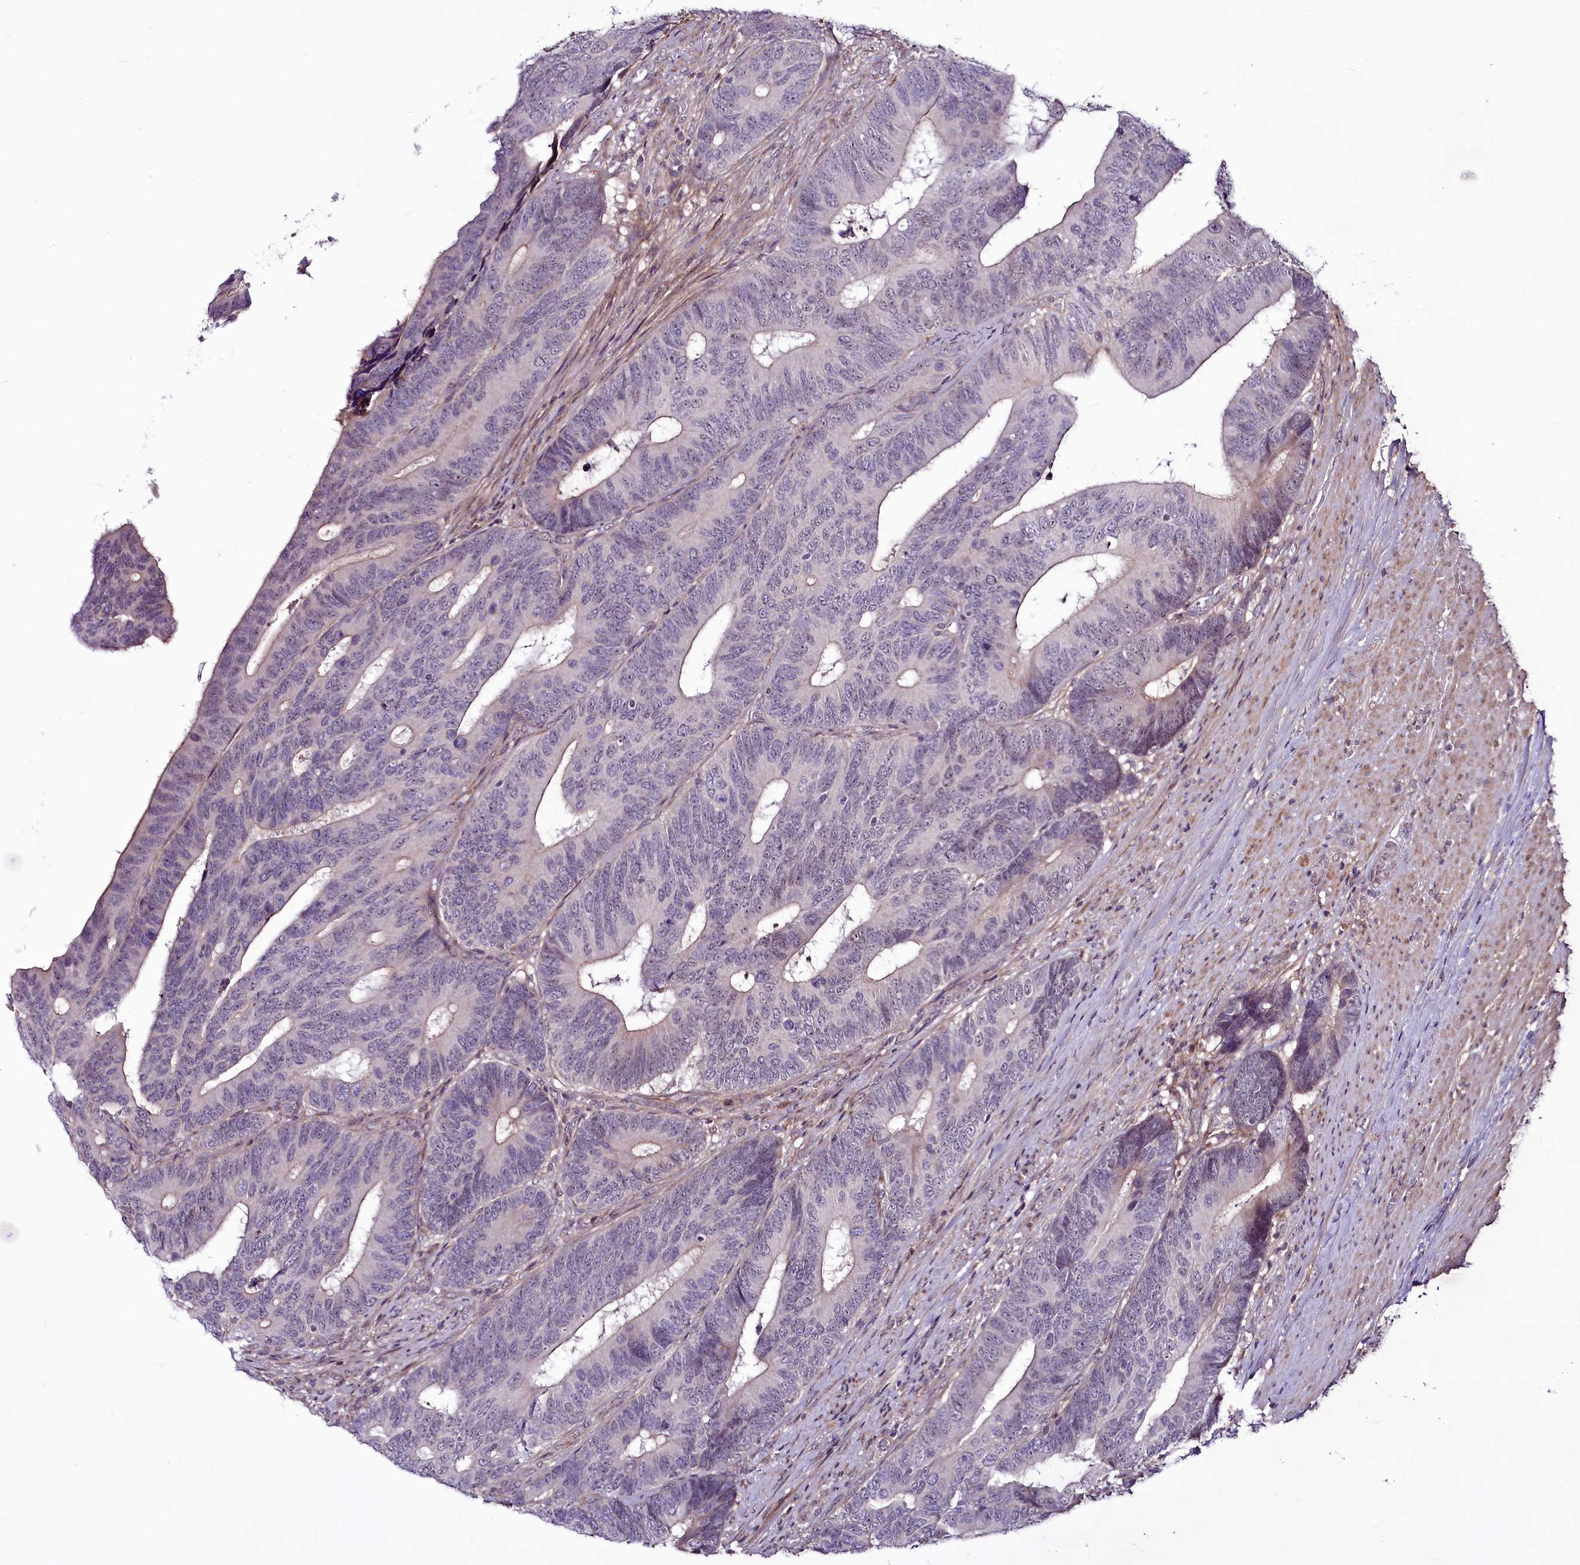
{"staining": {"intensity": "negative", "quantity": "none", "location": "none"}, "tissue": "colorectal cancer", "cell_type": "Tumor cells", "image_type": "cancer", "snomed": [{"axis": "morphology", "description": "Adenocarcinoma, NOS"}, {"axis": "topography", "description": "Colon"}], "caption": "This is a histopathology image of IHC staining of adenocarcinoma (colorectal), which shows no staining in tumor cells. The staining is performed using DAB (3,3'-diaminobenzidine) brown chromogen with nuclei counter-stained in using hematoxylin.", "gene": "RSBN1", "patient": {"sex": "male", "age": 87}}